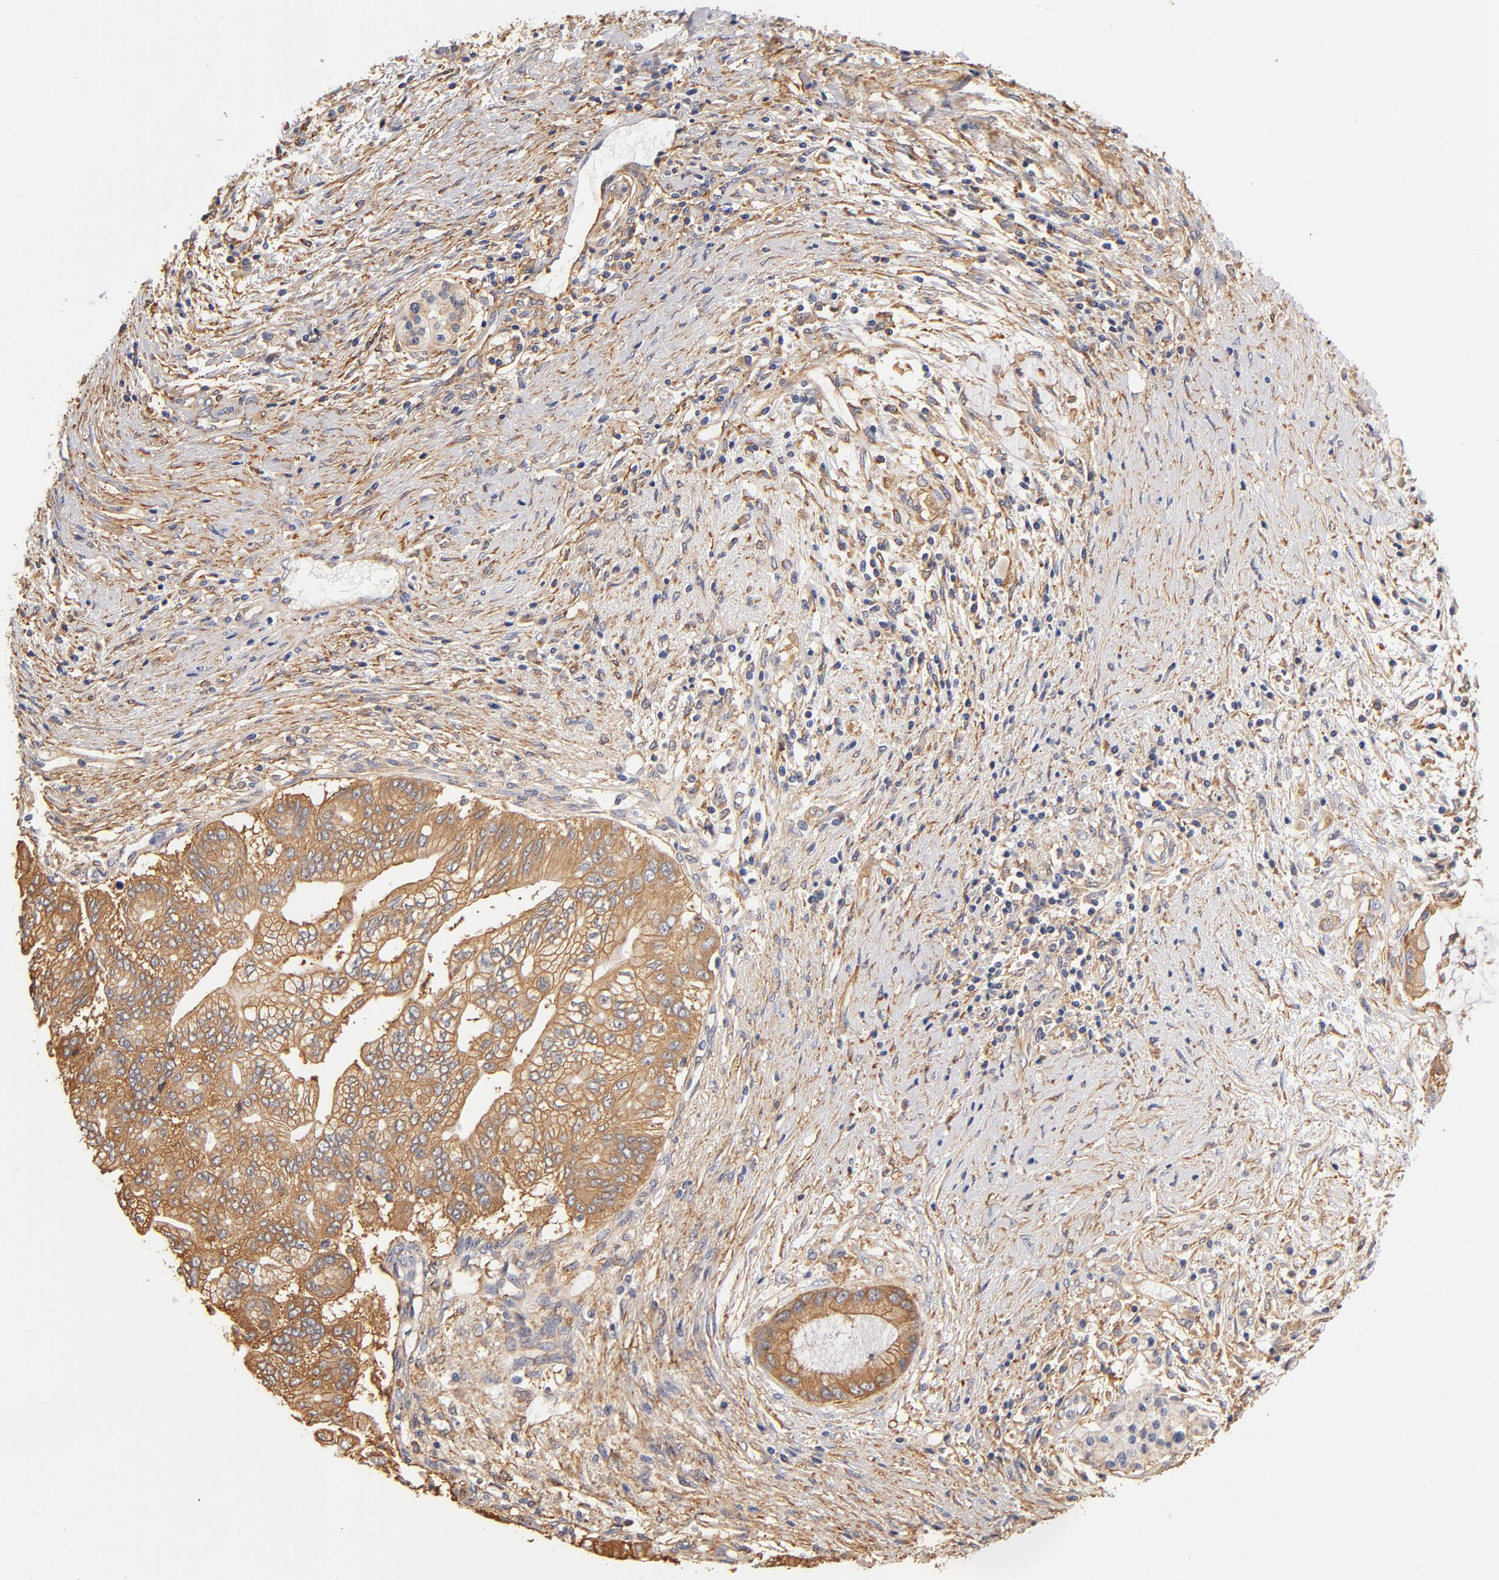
{"staining": {"intensity": "moderate", "quantity": "25%-75%", "location": "cytoplasmic/membranous"}, "tissue": "pancreatic cancer", "cell_type": "Tumor cells", "image_type": "cancer", "snomed": [{"axis": "morphology", "description": "Adenocarcinoma, NOS"}, {"axis": "topography", "description": "Pancreas"}], "caption": "Adenocarcinoma (pancreatic) stained for a protein exhibits moderate cytoplasmic/membranous positivity in tumor cells.", "gene": "FCMR", "patient": {"sex": "female", "age": 59}}